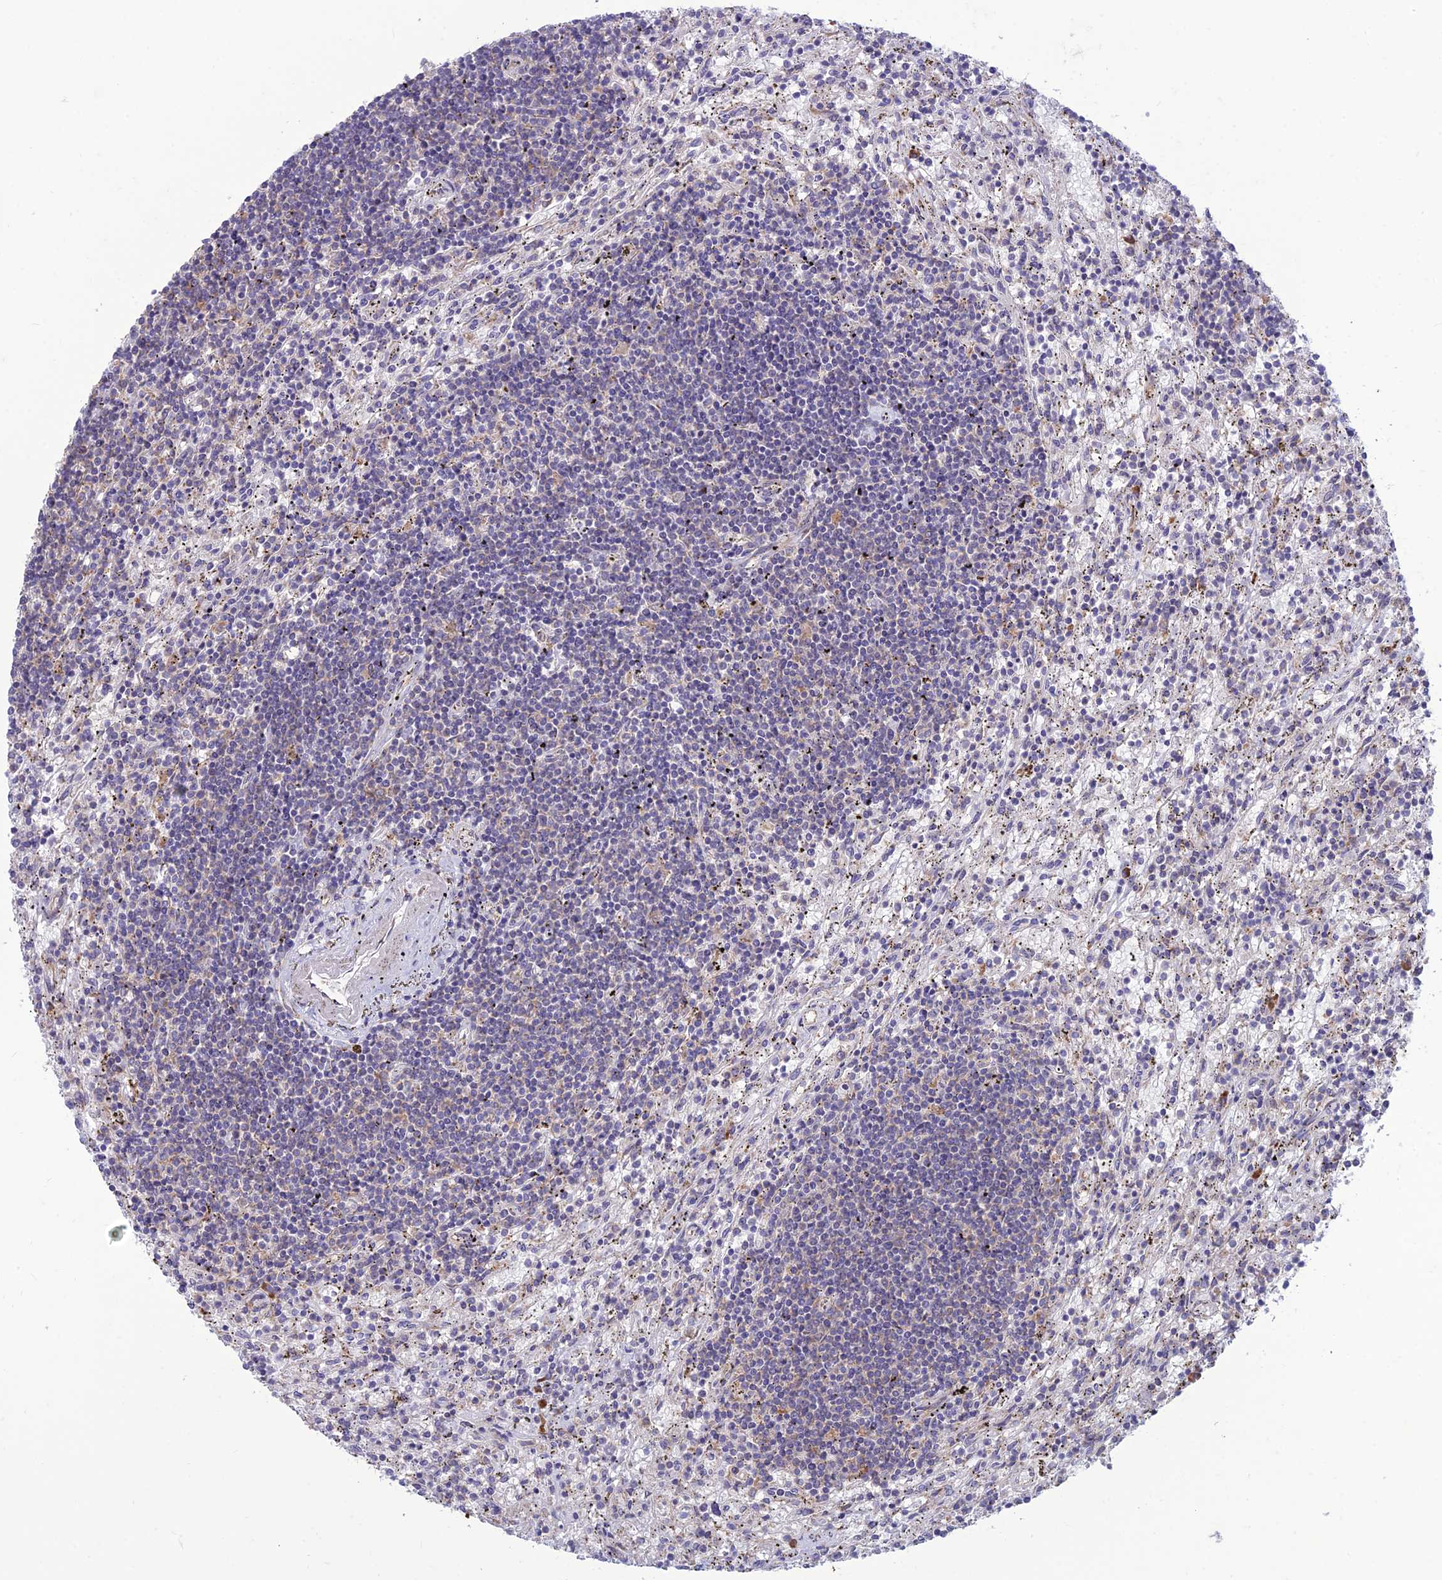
{"staining": {"intensity": "negative", "quantity": "none", "location": "none"}, "tissue": "lymphoma", "cell_type": "Tumor cells", "image_type": "cancer", "snomed": [{"axis": "morphology", "description": "Malignant lymphoma, non-Hodgkin's type, Low grade"}, {"axis": "topography", "description": "Spleen"}], "caption": "Immunohistochemical staining of human malignant lymphoma, non-Hodgkin's type (low-grade) displays no significant expression in tumor cells. (DAB (3,3'-diaminobenzidine) immunohistochemistry with hematoxylin counter stain).", "gene": "RPL17-C18orf32", "patient": {"sex": "male", "age": 76}}